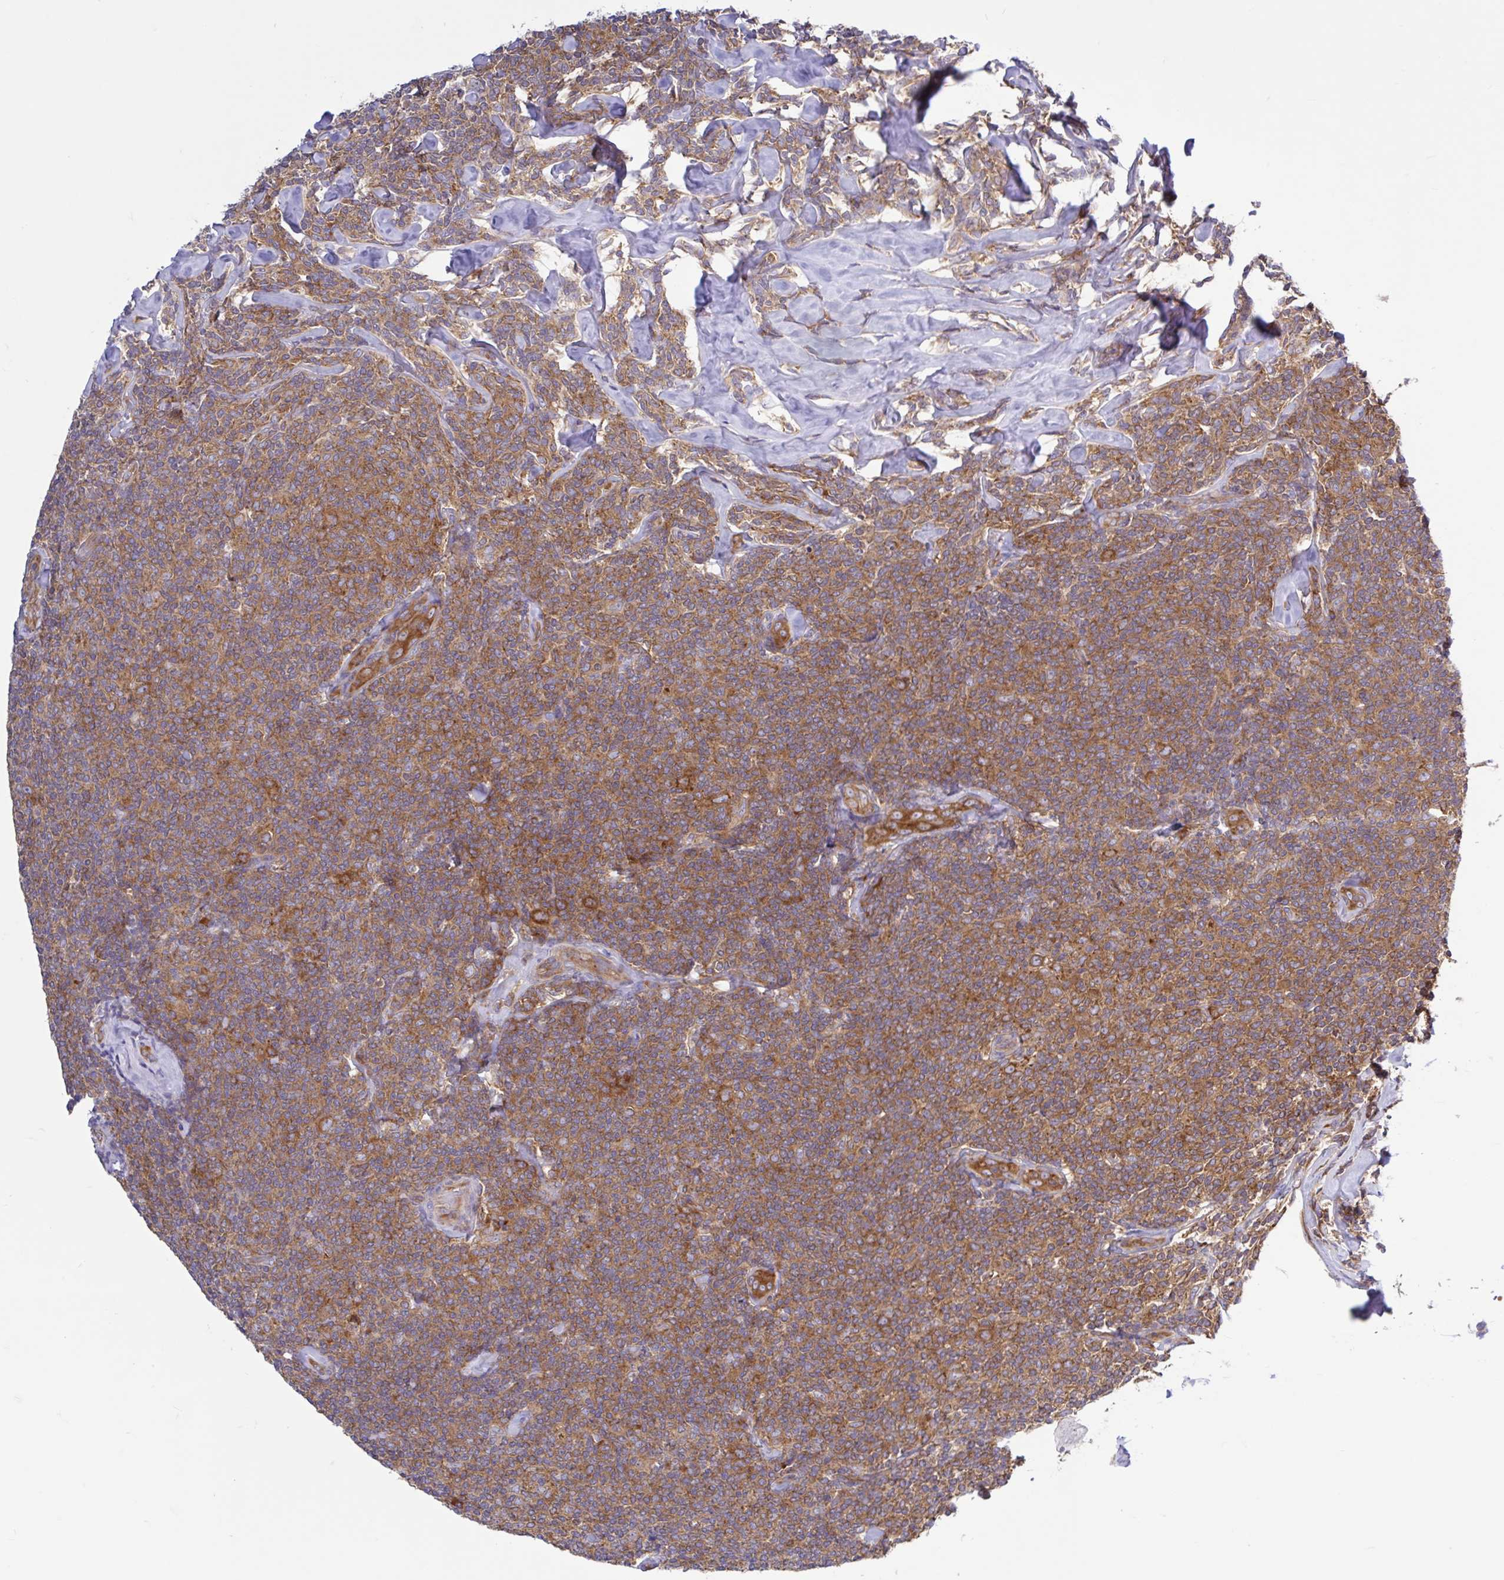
{"staining": {"intensity": "moderate", "quantity": ">75%", "location": "cytoplasmic/membranous"}, "tissue": "lymphoma", "cell_type": "Tumor cells", "image_type": "cancer", "snomed": [{"axis": "morphology", "description": "Malignant lymphoma, non-Hodgkin's type, Low grade"}, {"axis": "topography", "description": "Lymph node"}], "caption": "A brown stain labels moderate cytoplasmic/membranous staining of a protein in human low-grade malignant lymphoma, non-Hodgkin's type tumor cells.", "gene": "LARS1", "patient": {"sex": "female", "age": 56}}